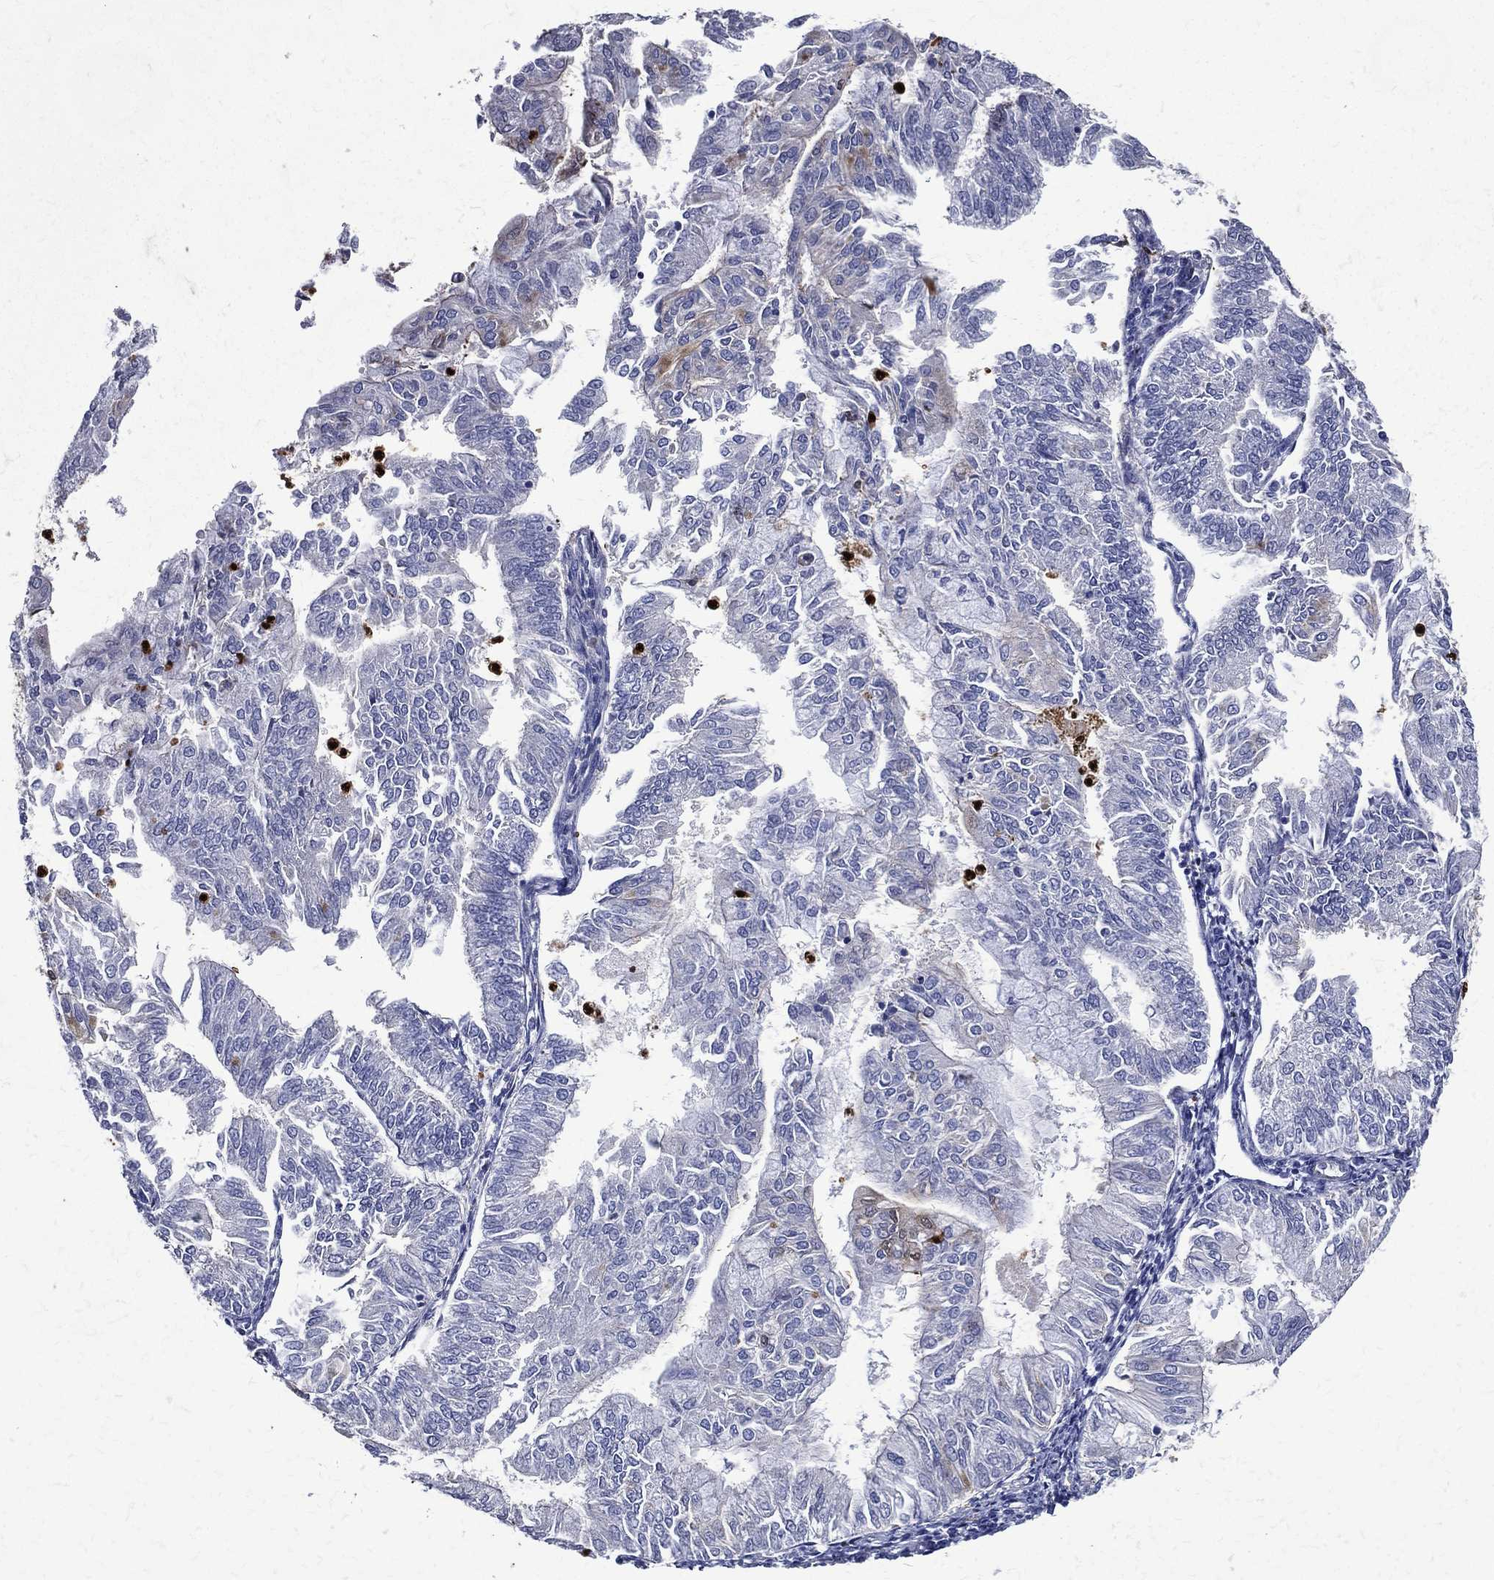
{"staining": {"intensity": "negative", "quantity": "none", "location": "none"}, "tissue": "endometrial cancer", "cell_type": "Tumor cells", "image_type": "cancer", "snomed": [{"axis": "morphology", "description": "Adenocarcinoma, NOS"}, {"axis": "topography", "description": "Endometrium"}], "caption": "The micrograph exhibits no staining of tumor cells in endometrial cancer (adenocarcinoma).", "gene": "GPR171", "patient": {"sex": "female", "age": 59}}